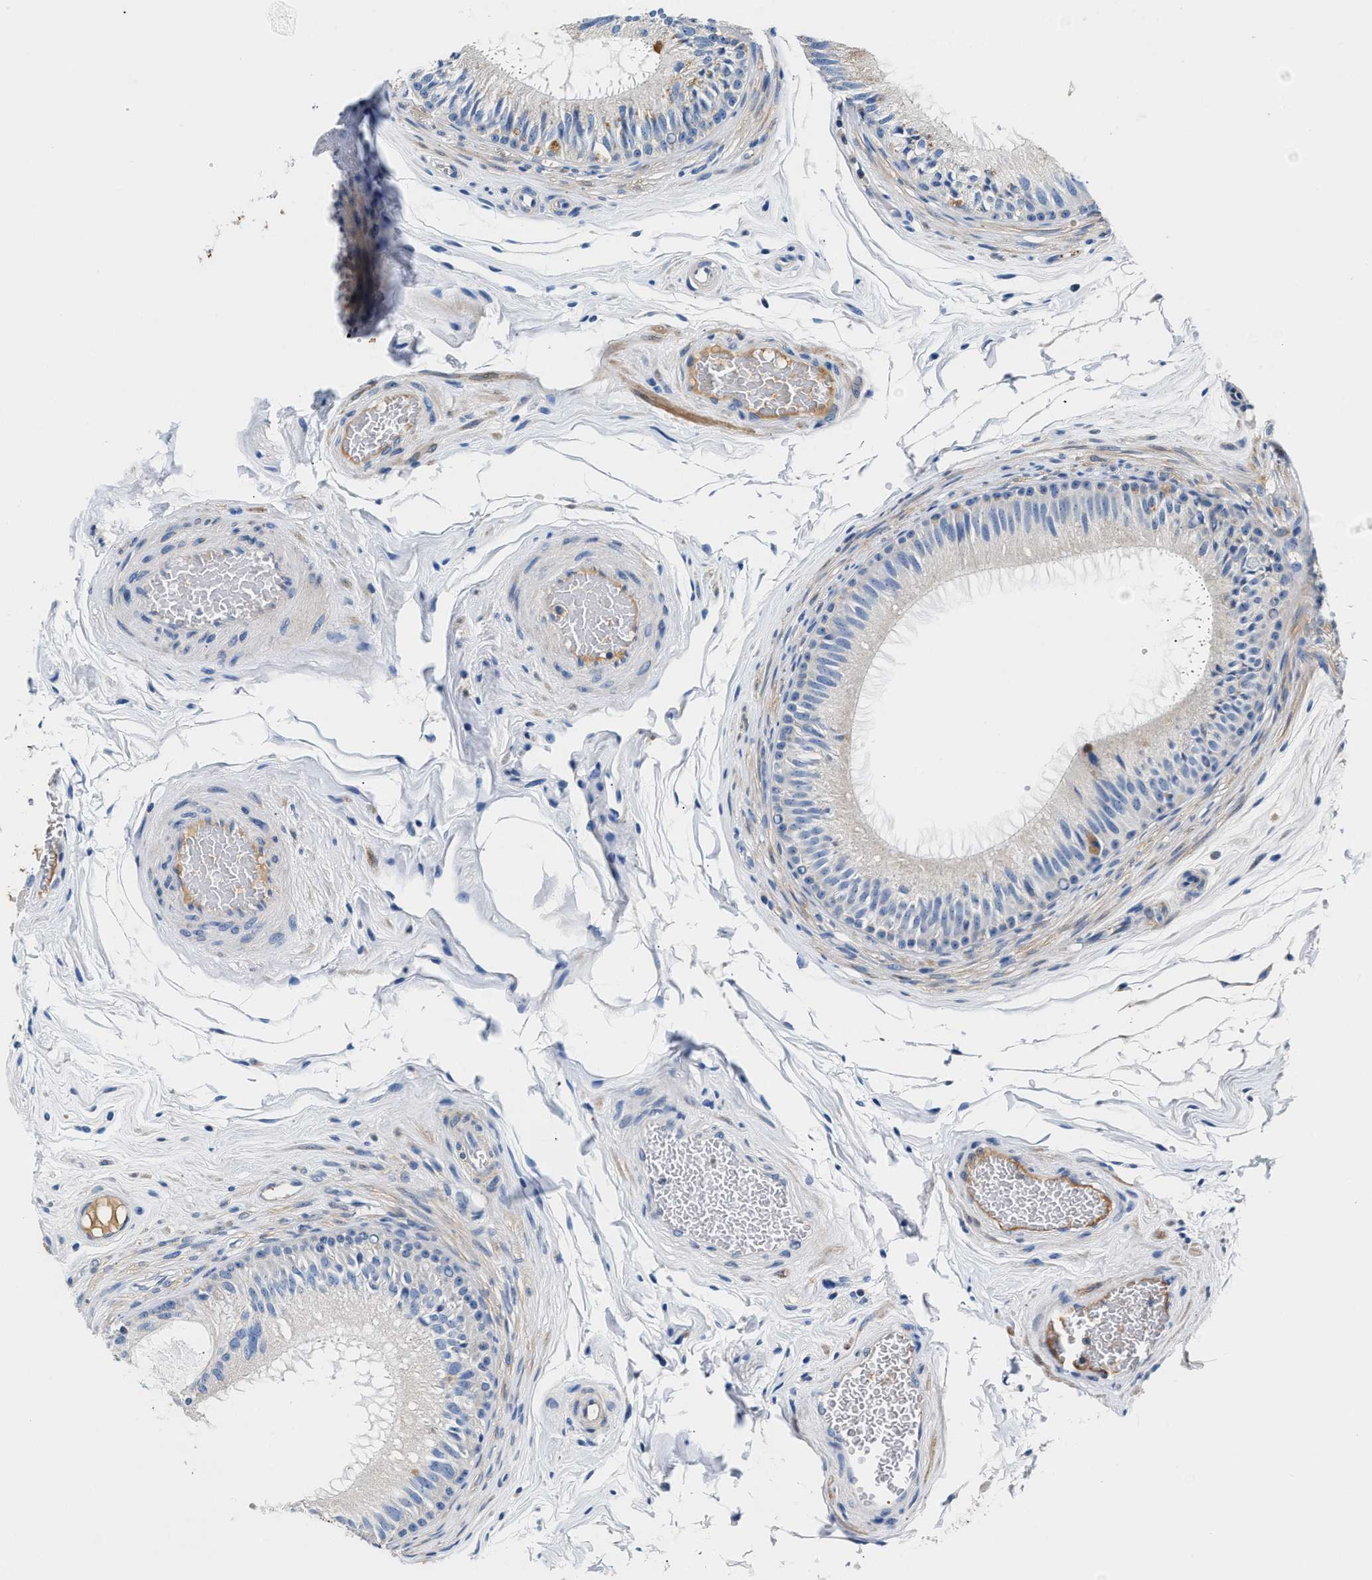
{"staining": {"intensity": "negative", "quantity": "none", "location": "none"}, "tissue": "epididymis", "cell_type": "Glandular cells", "image_type": "normal", "snomed": [{"axis": "morphology", "description": "Normal tissue, NOS"}, {"axis": "topography", "description": "Testis"}, {"axis": "topography", "description": "Epididymis"}], "caption": "A high-resolution photomicrograph shows IHC staining of normal epididymis, which exhibits no significant positivity in glandular cells.", "gene": "TUT7", "patient": {"sex": "male", "age": 36}}